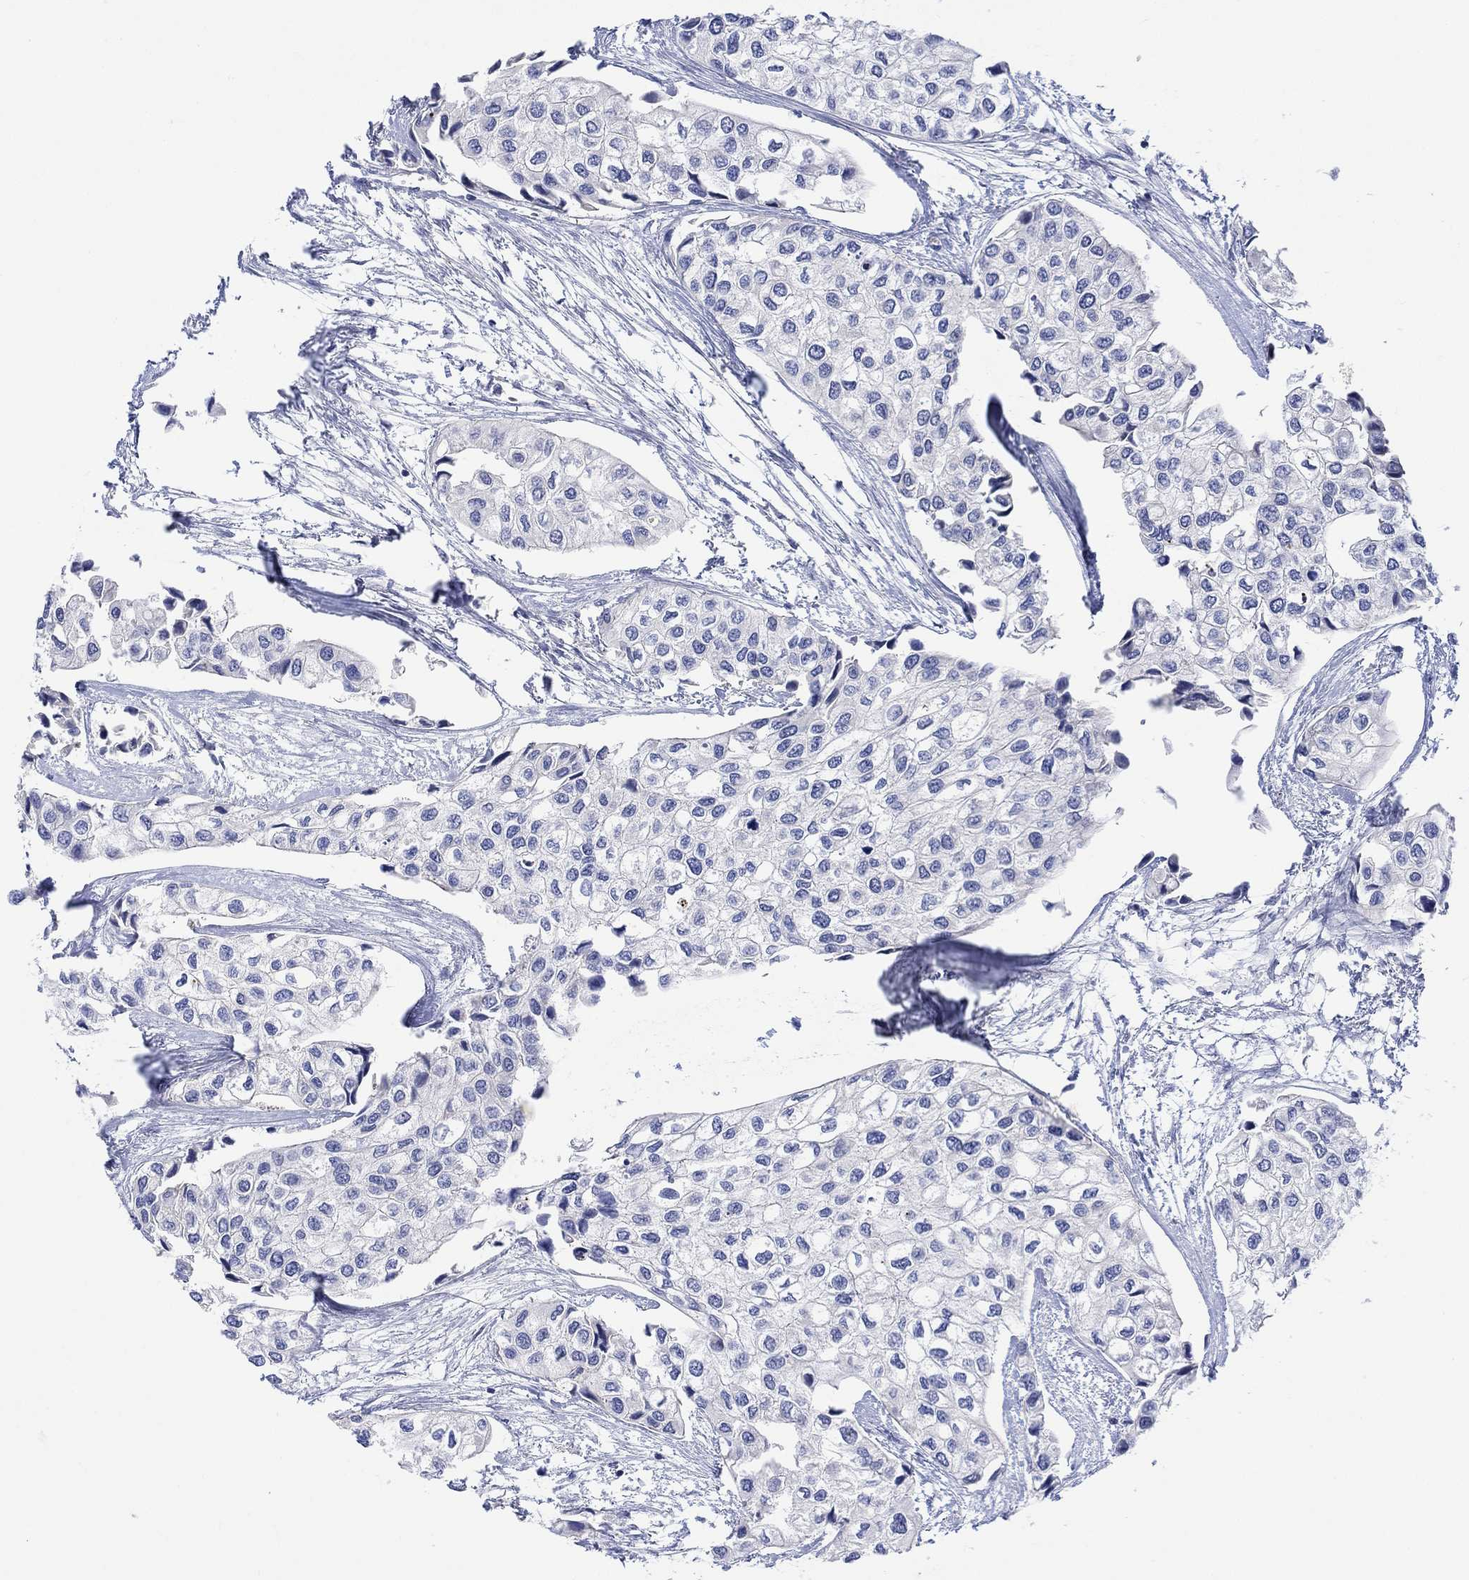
{"staining": {"intensity": "negative", "quantity": "none", "location": "none"}, "tissue": "urothelial cancer", "cell_type": "Tumor cells", "image_type": "cancer", "snomed": [{"axis": "morphology", "description": "Urothelial carcinoma, High grade"}, {"axis": "topography", "description": "Urinary bladder"}], "caption": "This micrograph is of urothelial cancer stained with immunohistochemistry (IHC) to label a protein in brown with the nuclei are counter-stained blue. There is no expression in tumor cells. (Immunohistochemistry (ihc), brightfield microscopy, high magnification).", "gene": "AGRP", "patient": {"sex": "male", "age": 73}}